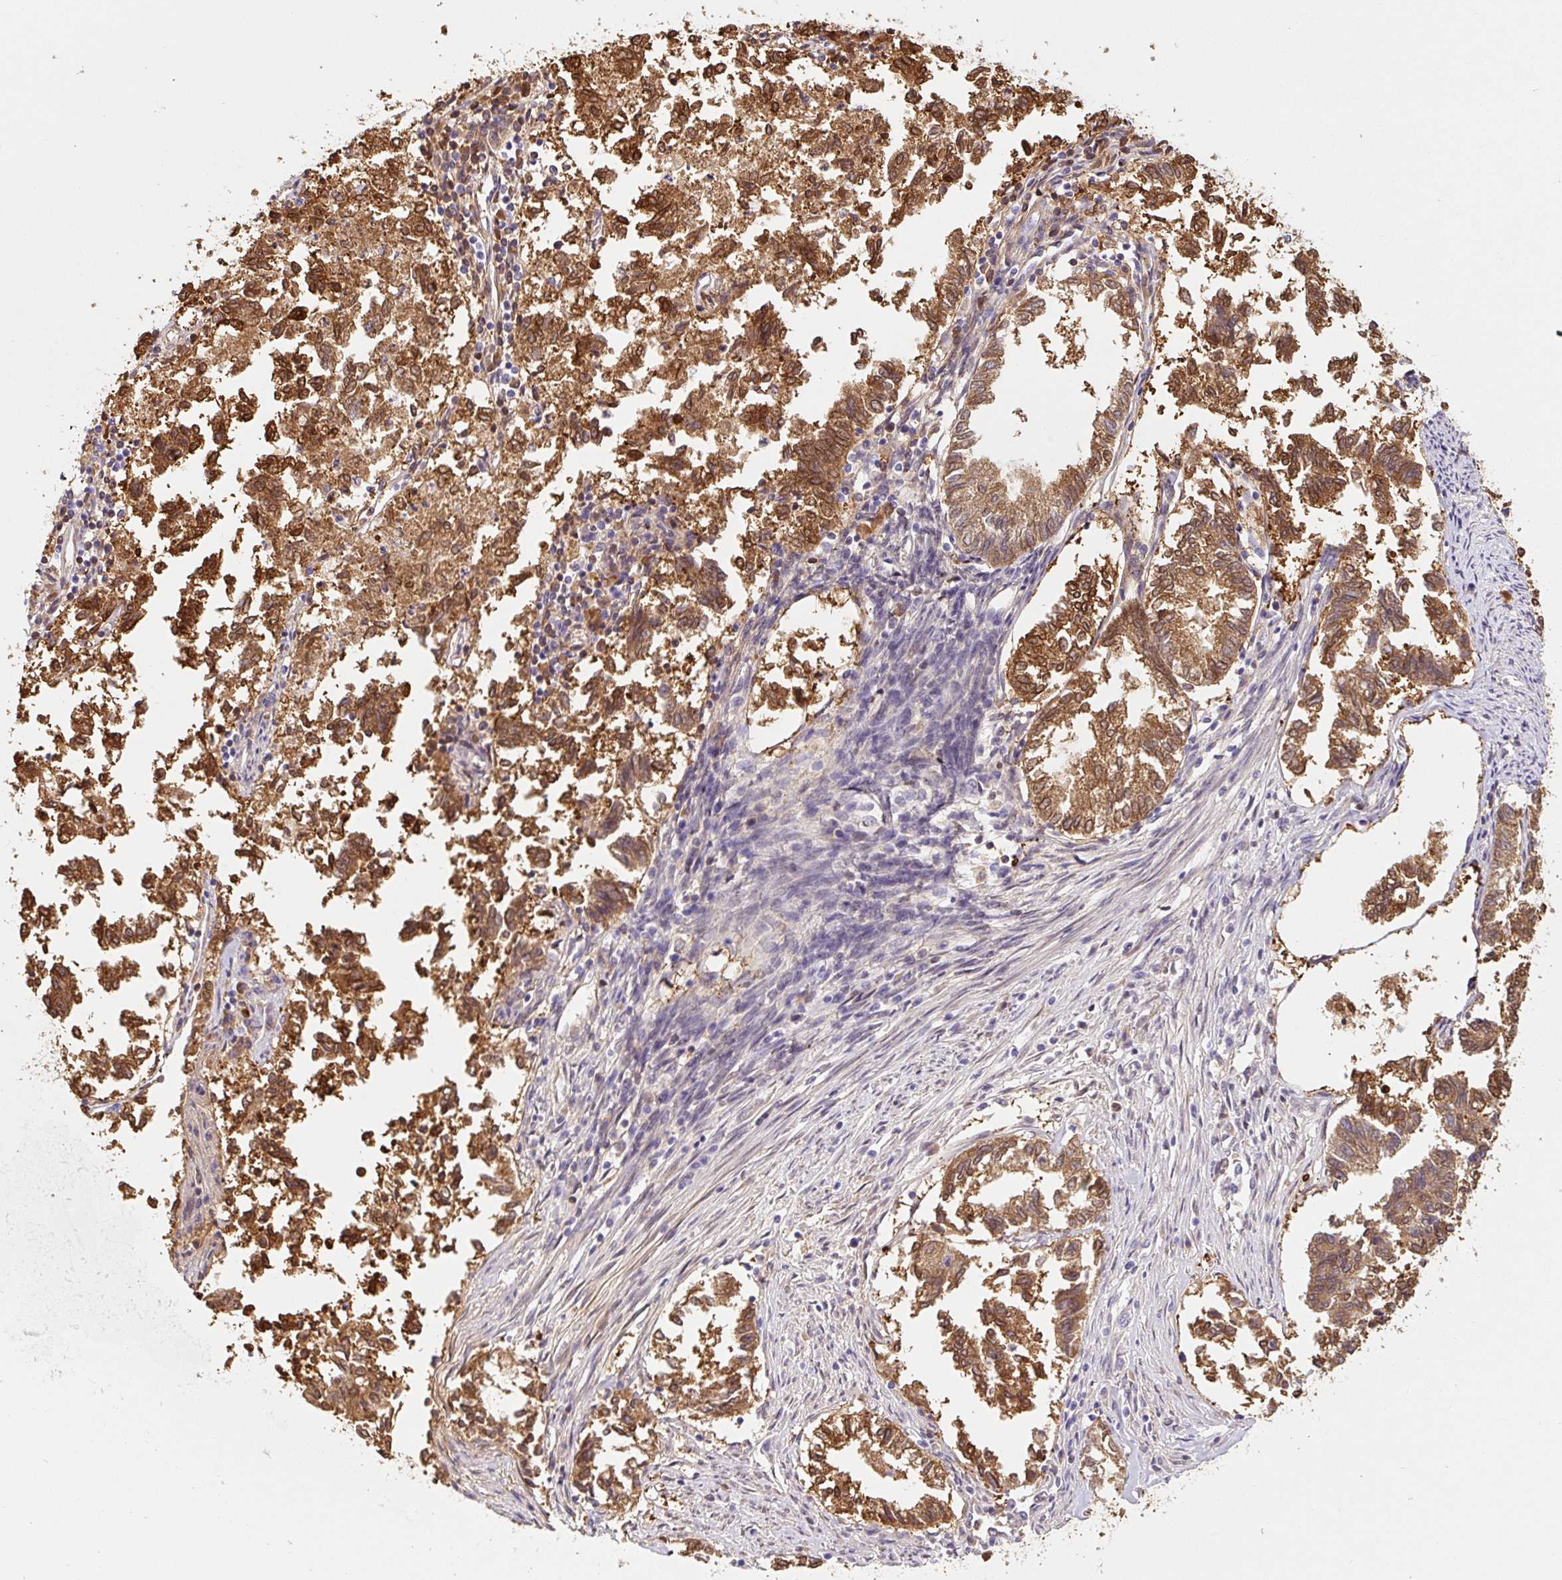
{"staining": {"intensity": "strong", "quantity": ">75%", "location": "cytoplasmic/membranous,nuclear"}, "tissue": "endometrial cancer", "cell_type": "Tumor cells", "image_type": "cancer", "snomed": [{"axis": "morphology", "description": "Necrosis, NOS"}, {"axis": "morphology", "description": "Adenocarcinoma, NOS"}, {"axis": "topography", "description": "Endometrium"}], "caption": "Human endometrial cancer (adenocarcinoma) stained with a protein marker exhibits strong staining in tumor cells.", "gene": "ASRGL1", "patient": {"sex": "female", "age": 79}}